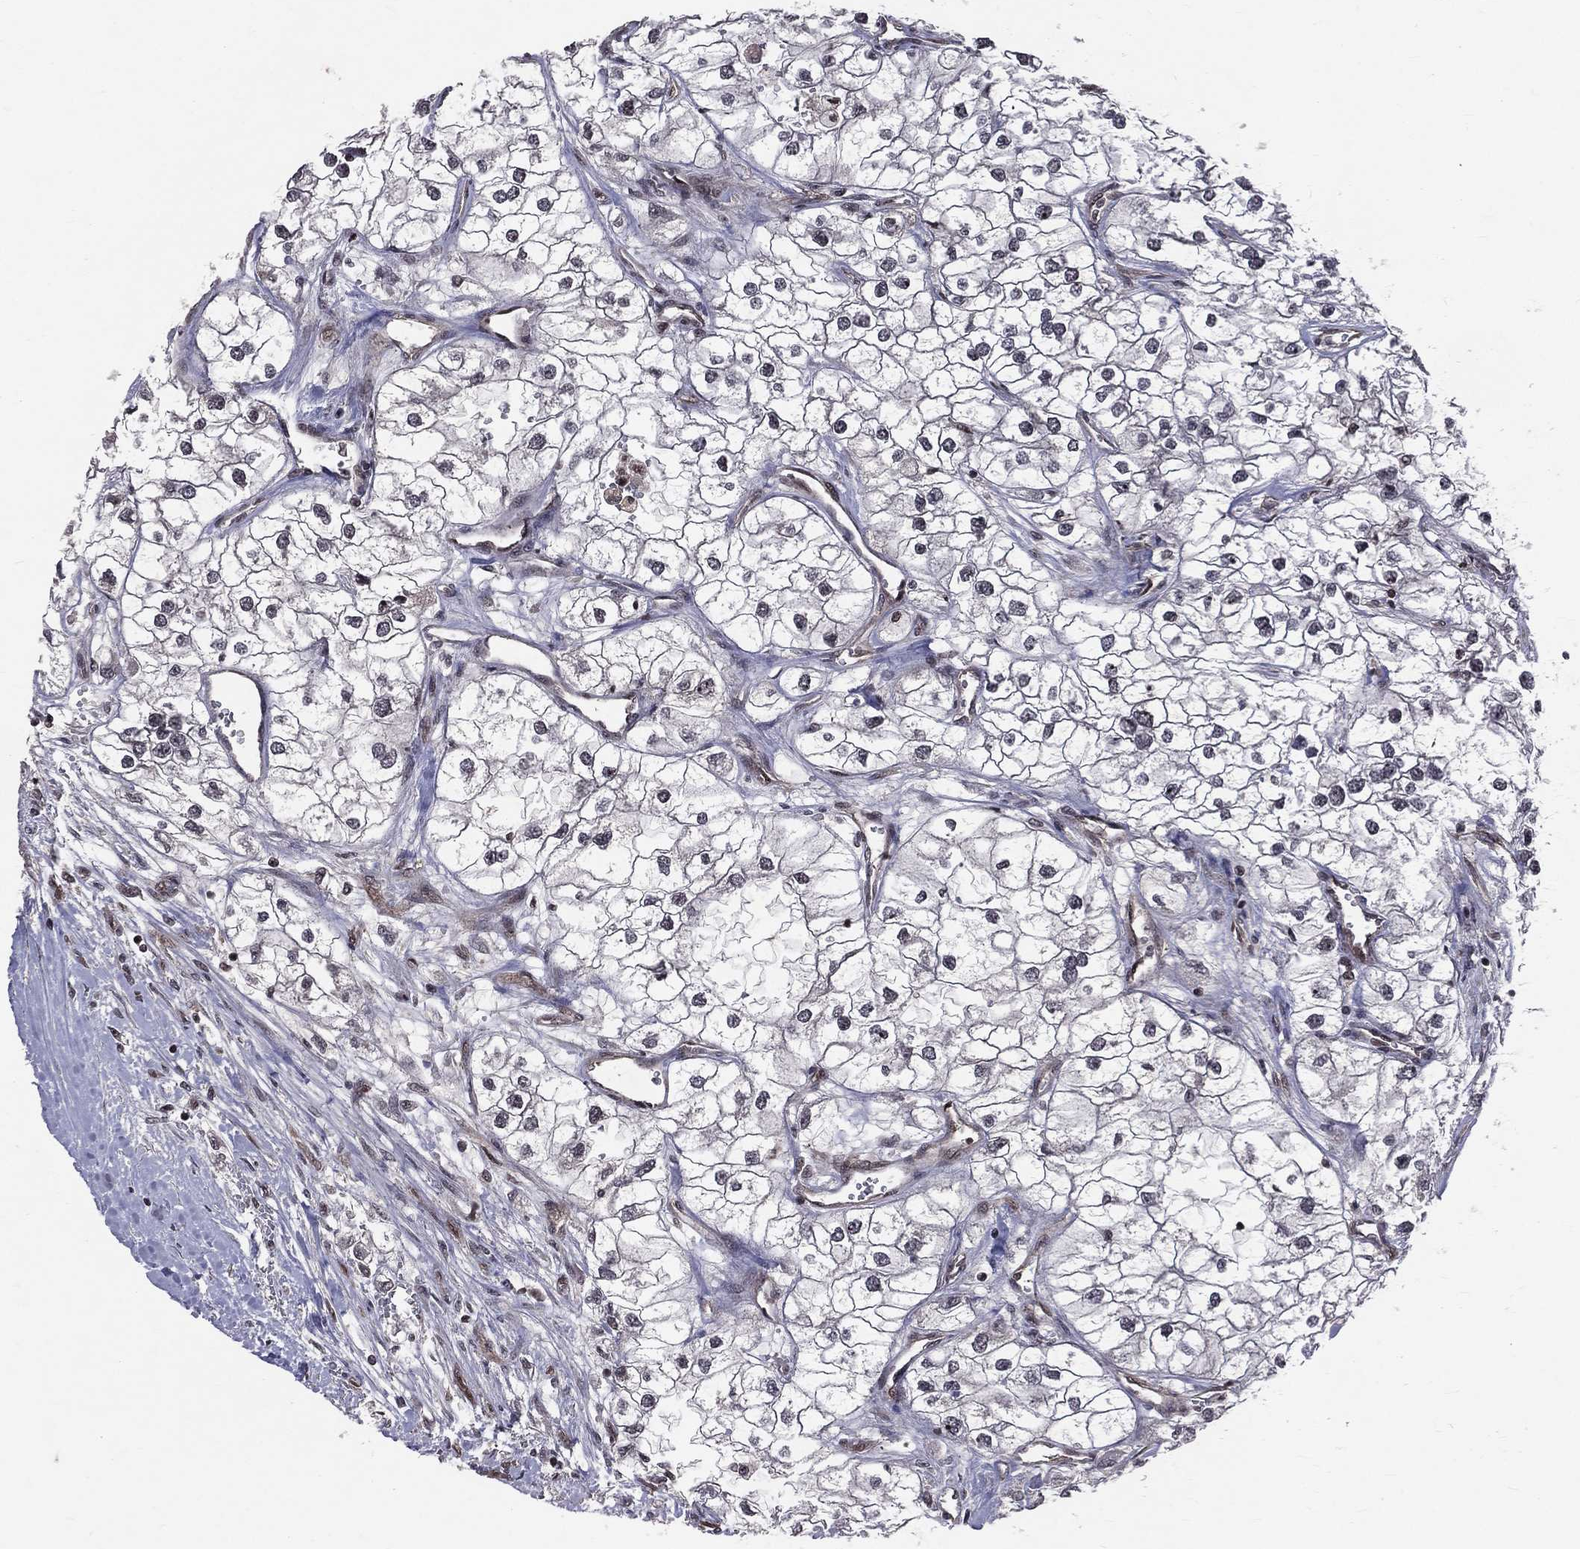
{"staining": {"intensity": "negative", "quantity": "none", "location": "none"}, "tissue": "renal cancer", "cell_type": "Tumor cells", "image_type": "cancer", "snomed": [{"axis": "morphology", "description": "Adenocarcinoma, NOS"}, {"axis": "topography", "description": "Kidney"}], "caption": "Immunohistochemical staining of adenocarcinoma (renal) reveals no significant staining in tumor cells. Brightfield microscopy of immunohistochemistry stained with DAB (3,3'-diaminobenzidine) (brown) and hematoxylin (blue), captured at high magnification.", "gene": "SMC3", "patient": {"sex": "male", "age": 59}}